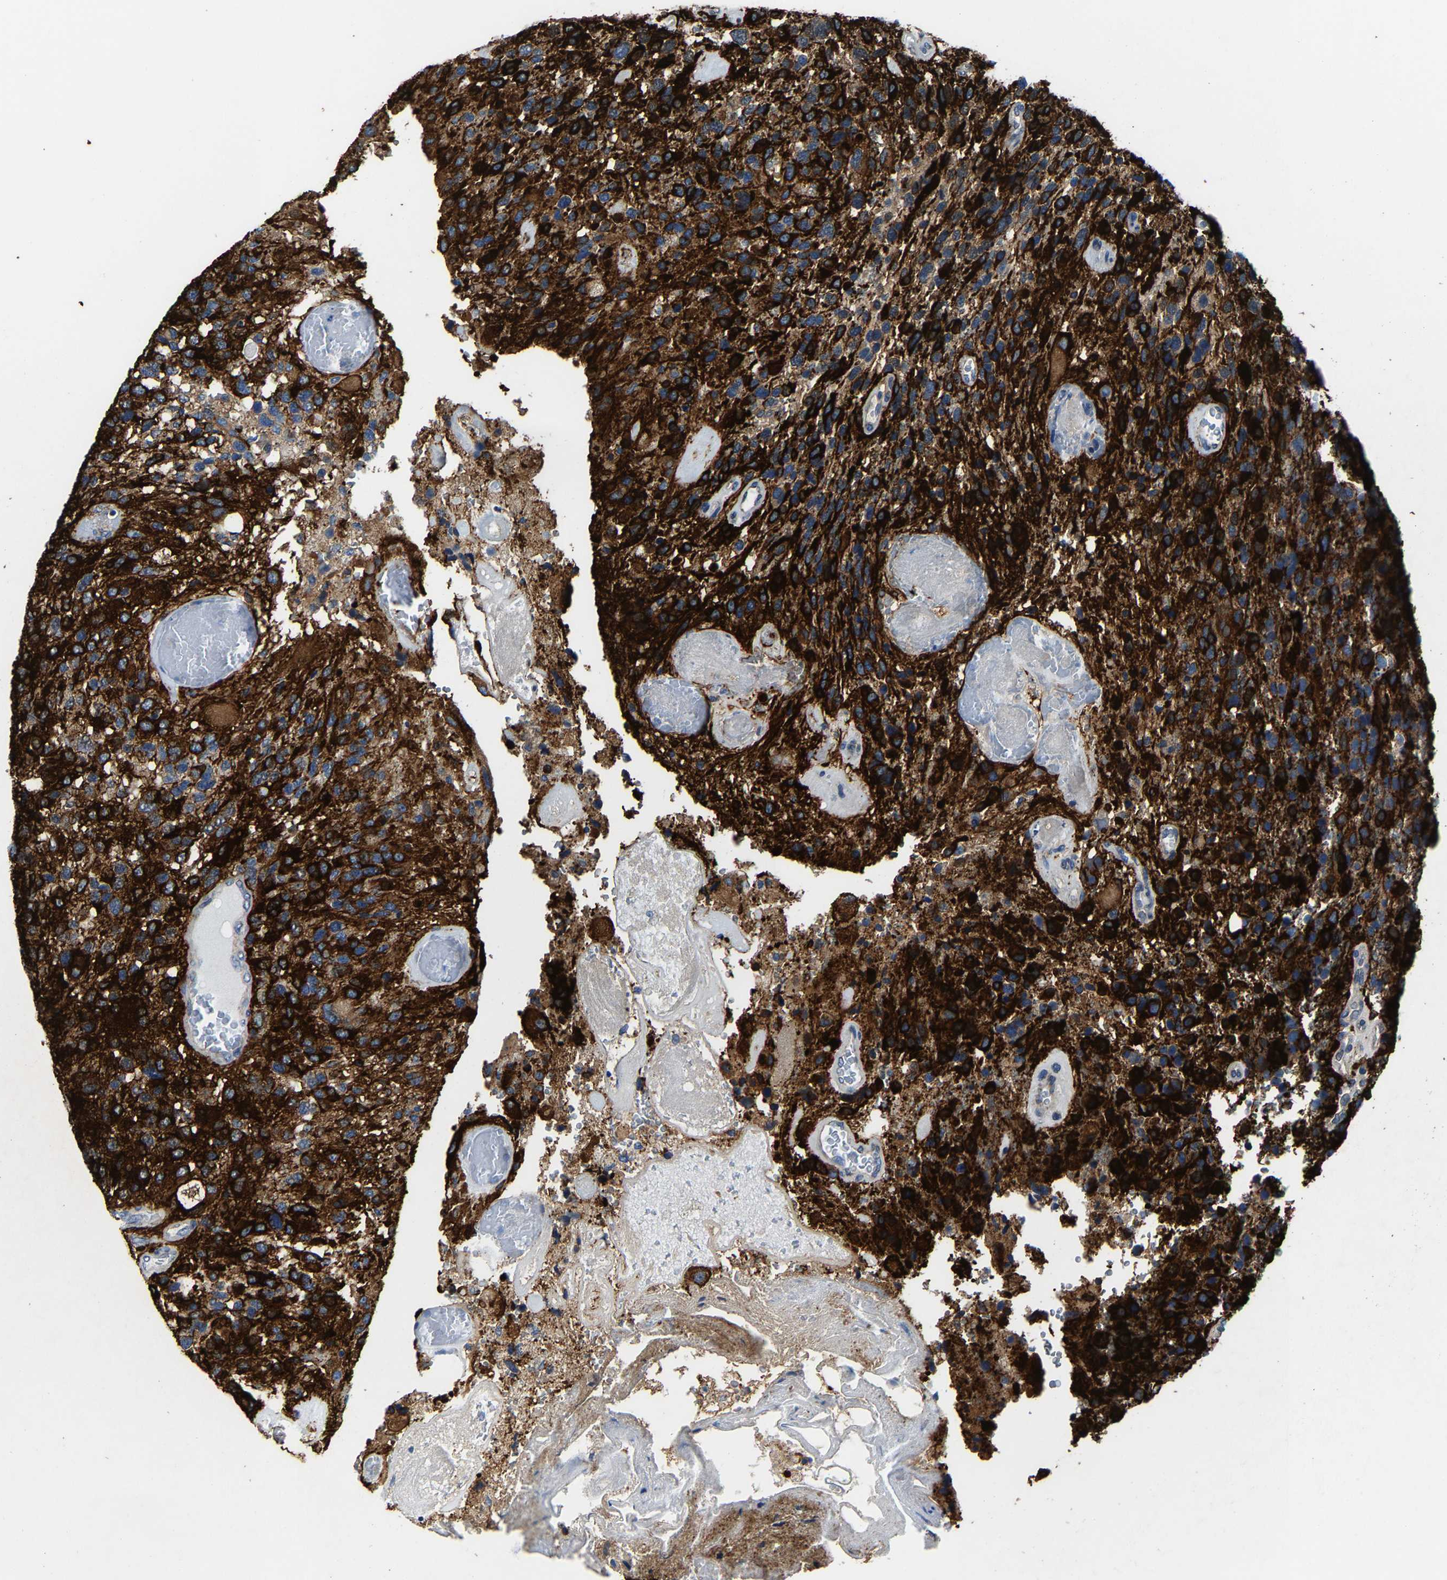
{"staining": {"intensity": "strong", "quantity": ">75%", "location": "cytoplasmic/membranous"}, "tissue": "glioma", "cell_type": "Tumor cells", "image_type": "cancer", "snomed": [{"axis": "morphology", "description": "Glioma, malignant, High grade"}, {"axis": "topography", "description": "Brain"}], "caption": "Immunohistochemistry (IHC) (DAB) staining of high-grade glioma (malignant) displays strong cytoplasmic/membranous protein staining in approximately >75% of tumor cells.", "gene": "AGK", "patient": {"sex": "female", "age": 58}}